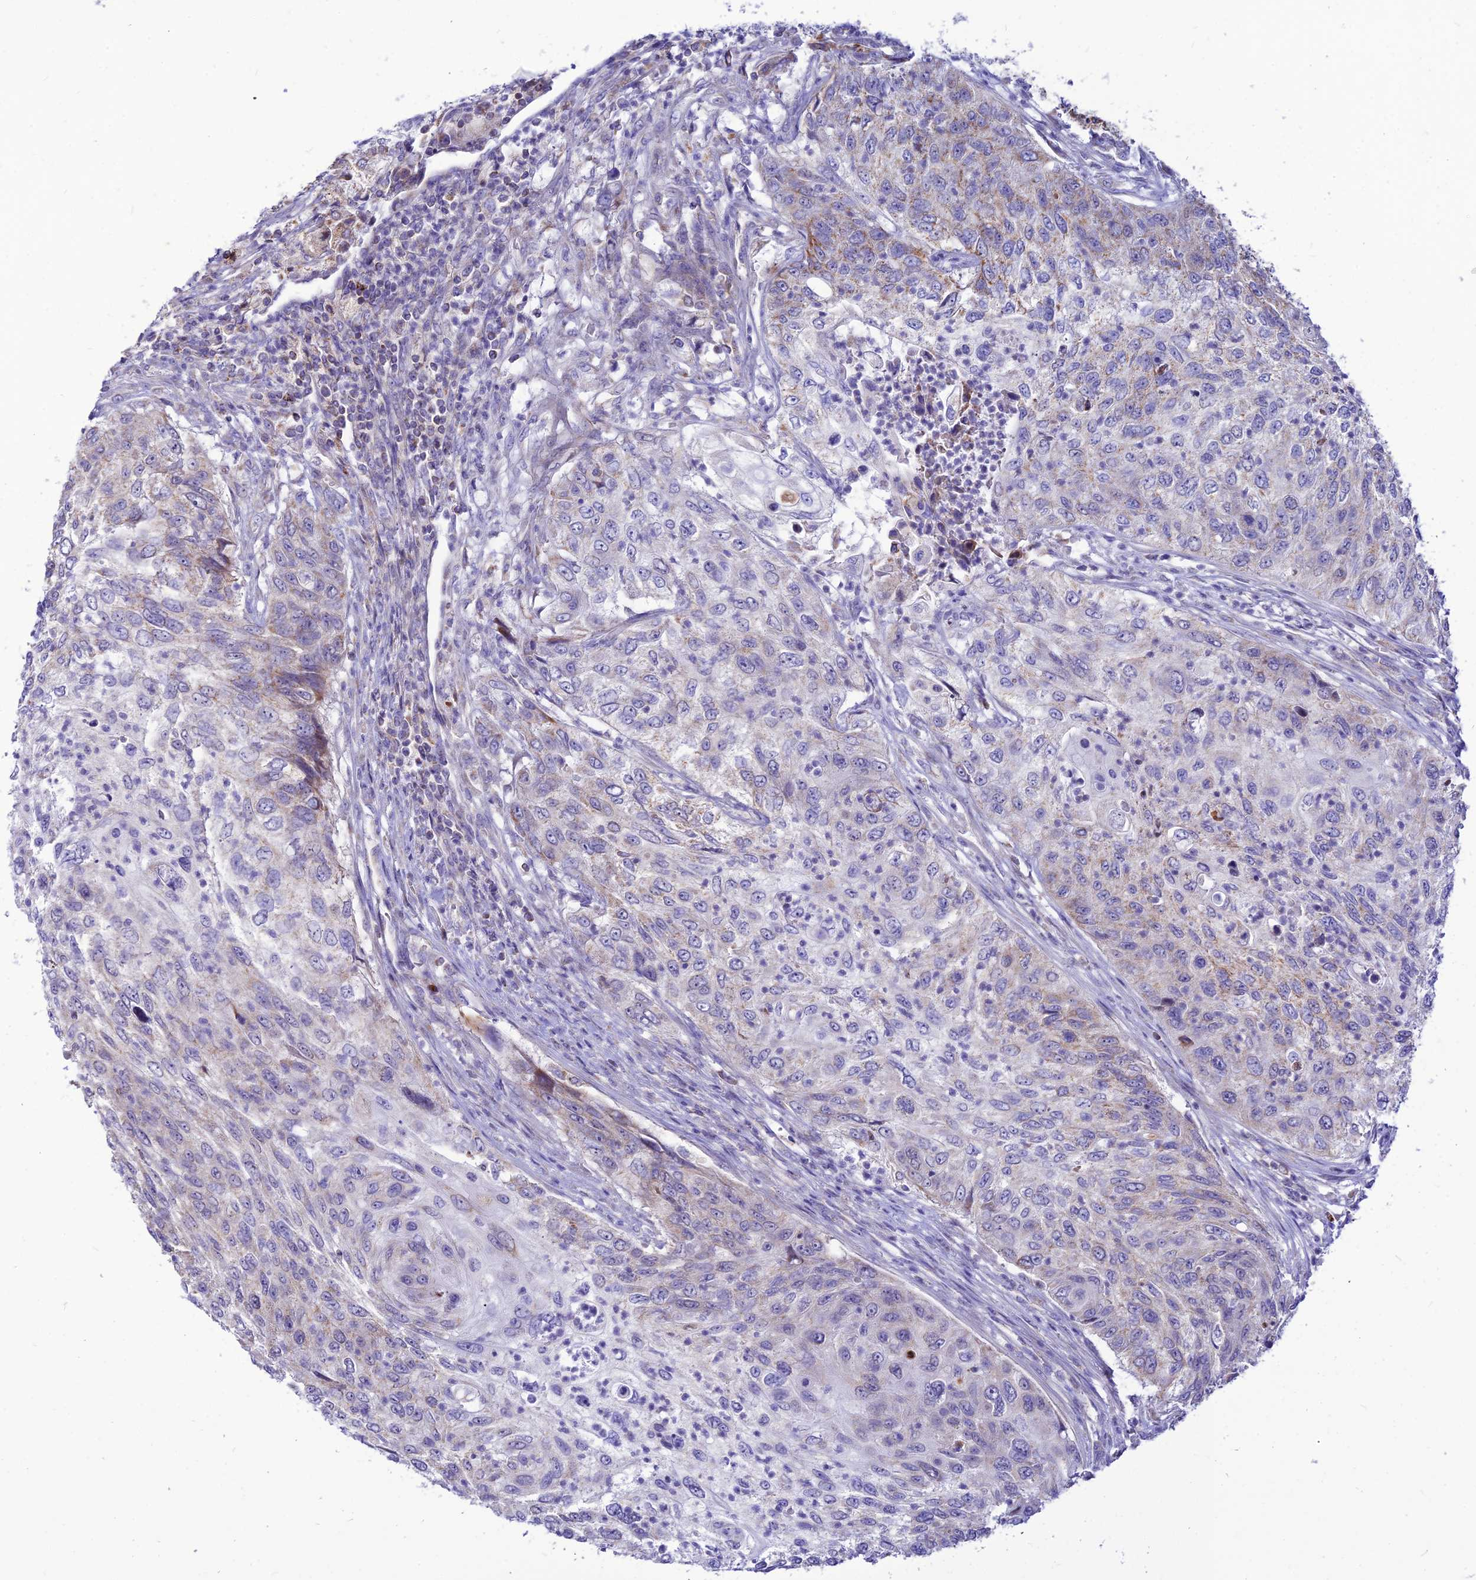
{"staining": {"intensity": "weak", "quantity": "<25%", "location": "cytoplasmic/membranous"}, "tissue": "urothelial cancer", "cell_type": "Tumor cells", "image_type": "cancer", "snomed": [{"axis": "morphology", "description": "Urothelial carcinoma, High grade"}, {"axis": "topography", "description": "Urinary bladder"}], "caption": "This is an immunohistochemistry (IHC) micrograph of human high-grade urothelial carcinoma. There is no positivity in tumor cells.", "gene": "ECI1", "patient": {"sex": "female", "age": 60}}